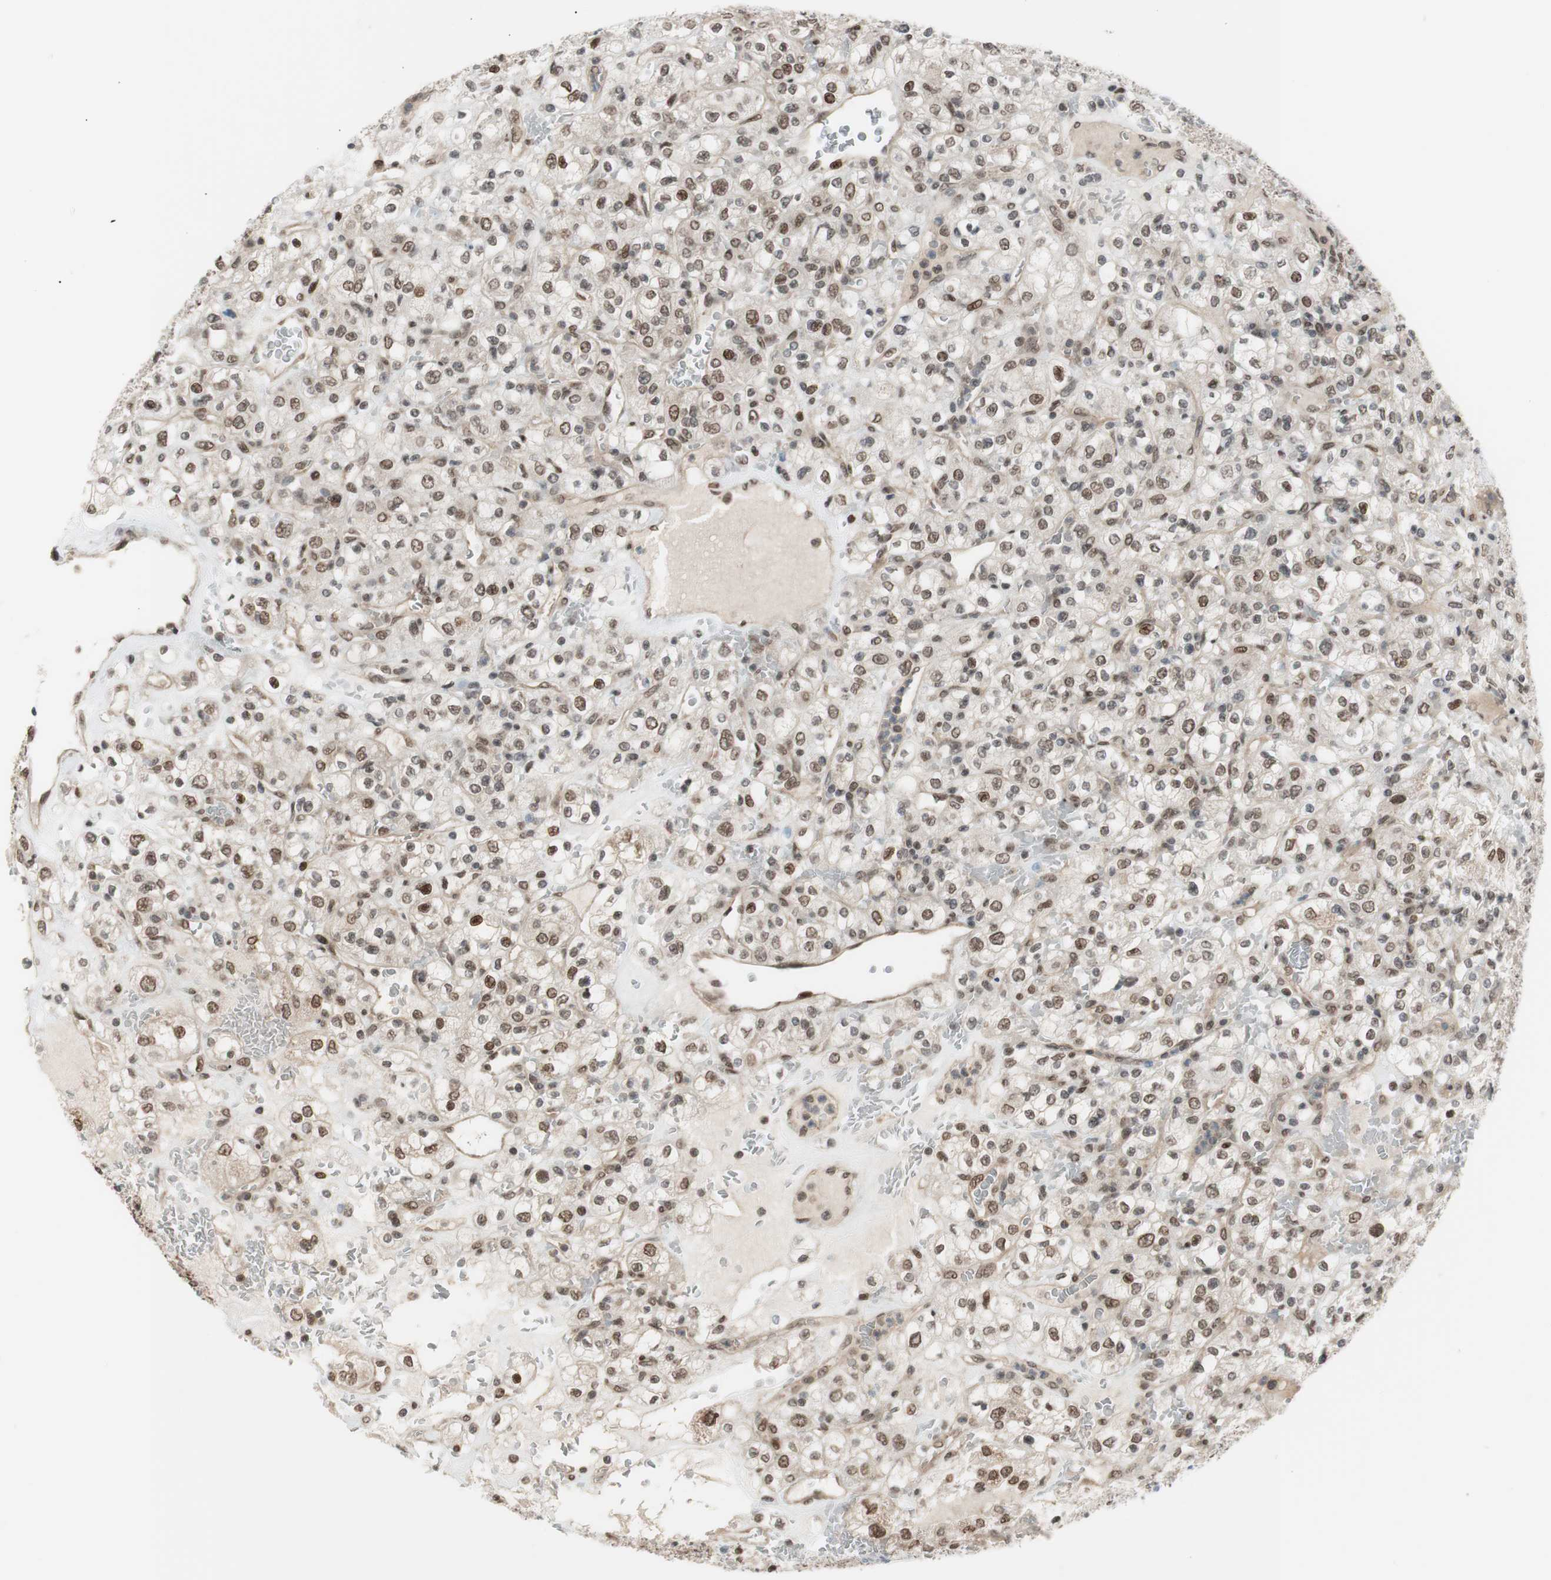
{"staining": {"intensity": "weak", "quantity": ">75%", "location": "nuclear"}, "tissue": "renal cancer", "cell_type": "Tumor cells", "image_type": "cancer", "snomed": [{"axis": "morphology", "description": "Normal tissue, NOS"}, {"axis": "morphology", "description": "Adenocarcinoma, NOS"}, {"axis": "topography", "description": "Kidney"}], "caption": "An immunohistochemistry histopathology image of tumor tissue is shown. Protein staining in brown labels weak nuclear positivity in renal cancer (adenocarcinoma) within tumor cells.", "gene": "SUFU", "patient": {"sex": "female", "age": 72}}